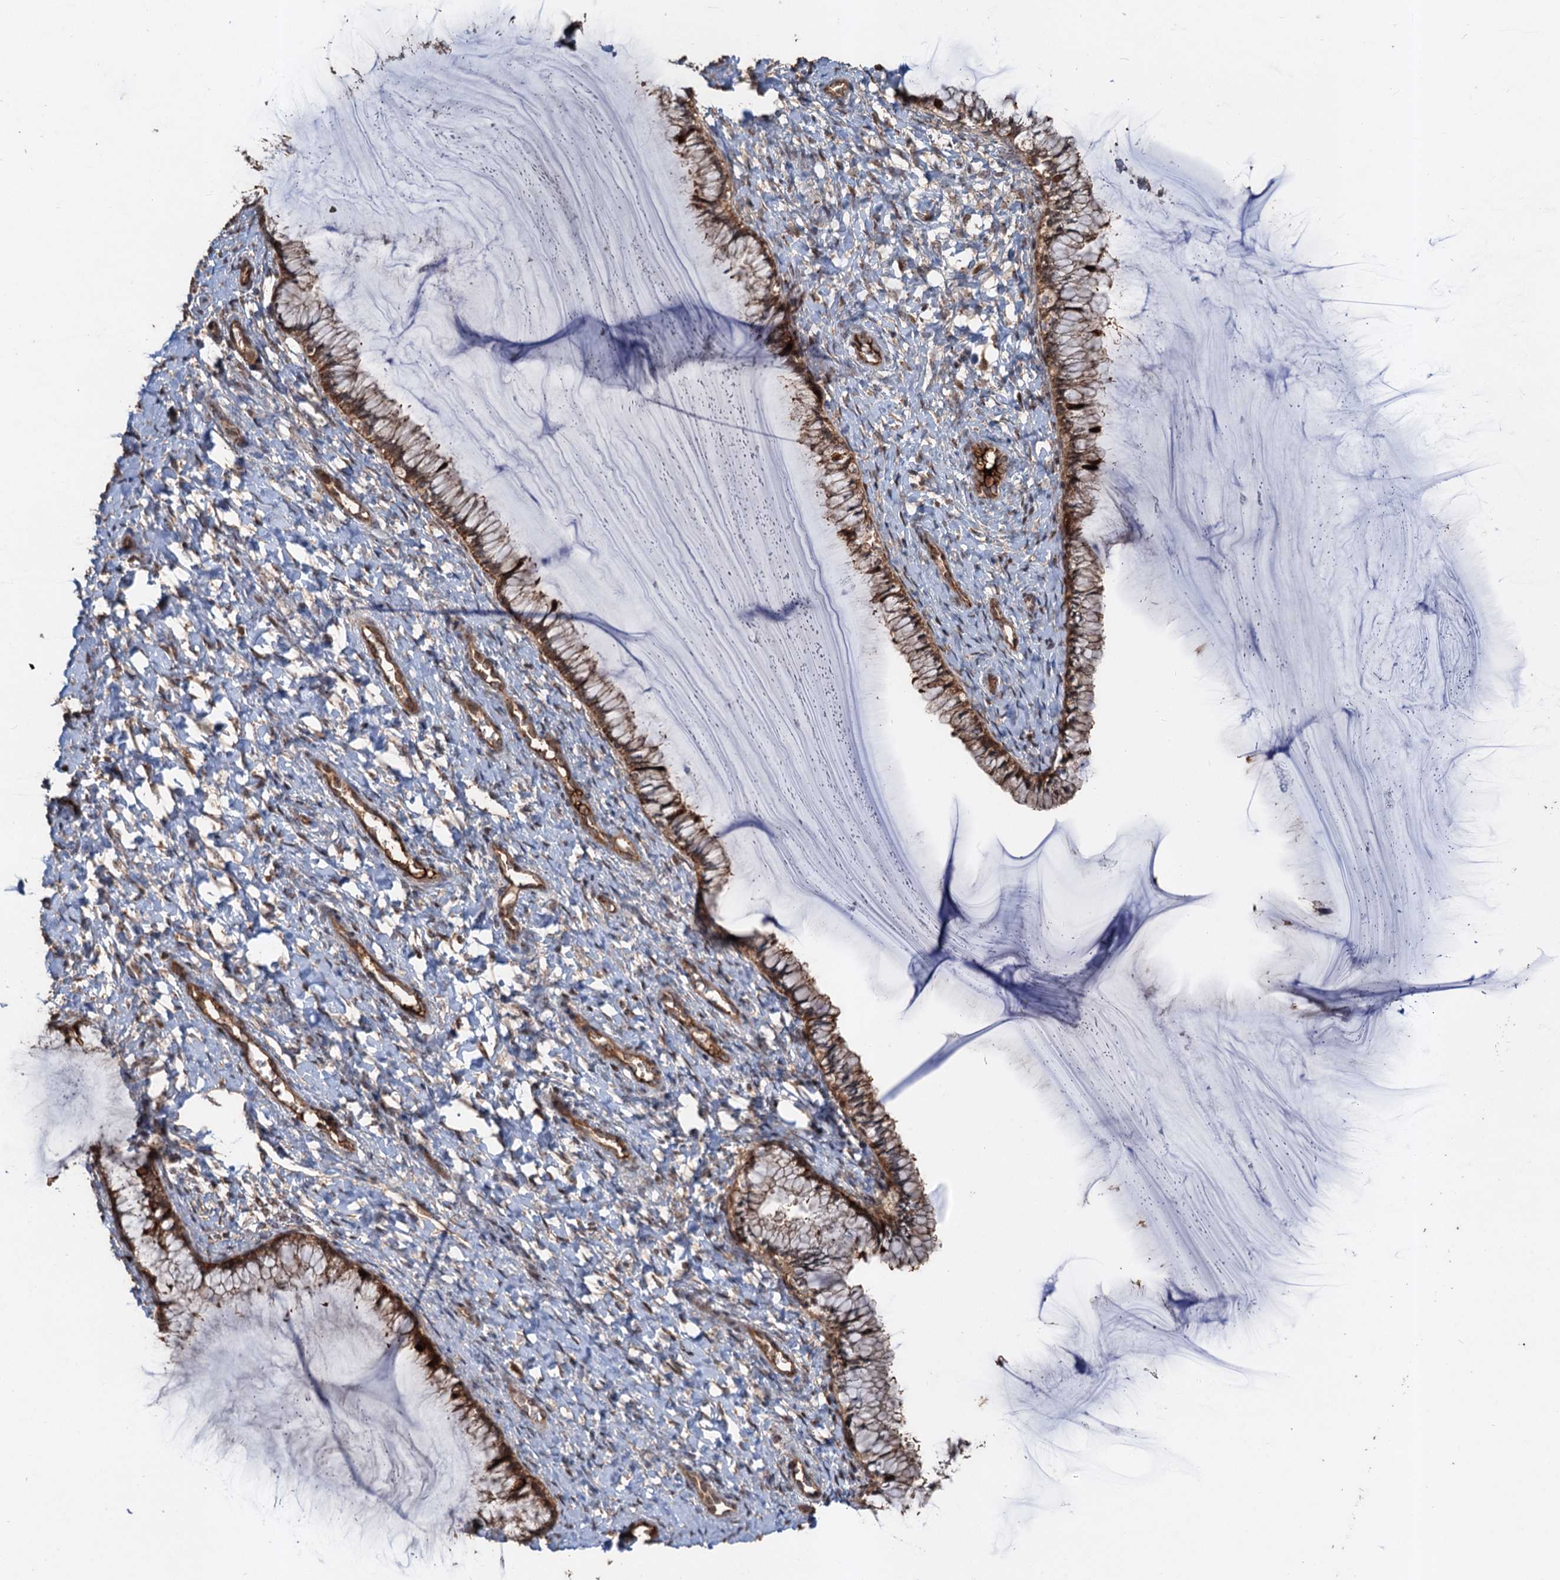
{"staining": {"intensity": "strong", "quantity": ">75%", "location": "cytoplasmic/membranous"}, "tissue": "cervix", "cell_type": "Glandular cells", "image_type": "normal", "snomed": [{"axis": "morphology", "description": "Normal tissue, NOS"}, {"axis": "morphology", "description": "Adenocarcinoma, NOS"}, {"axis": "topography", "description": "Cervix"}], "caption": "Immunohistochemistry (IHC) micrograph of normal cervix: human cervix stained using IHC exhibits high levels of strong protein expression localized specifically in the cytoplasmic/membranous of glandular cells, appearing as a cytoplasmic/membranous brown color.", "gene": "DEXI", "patient": {"sex": "female", "age": 29}}